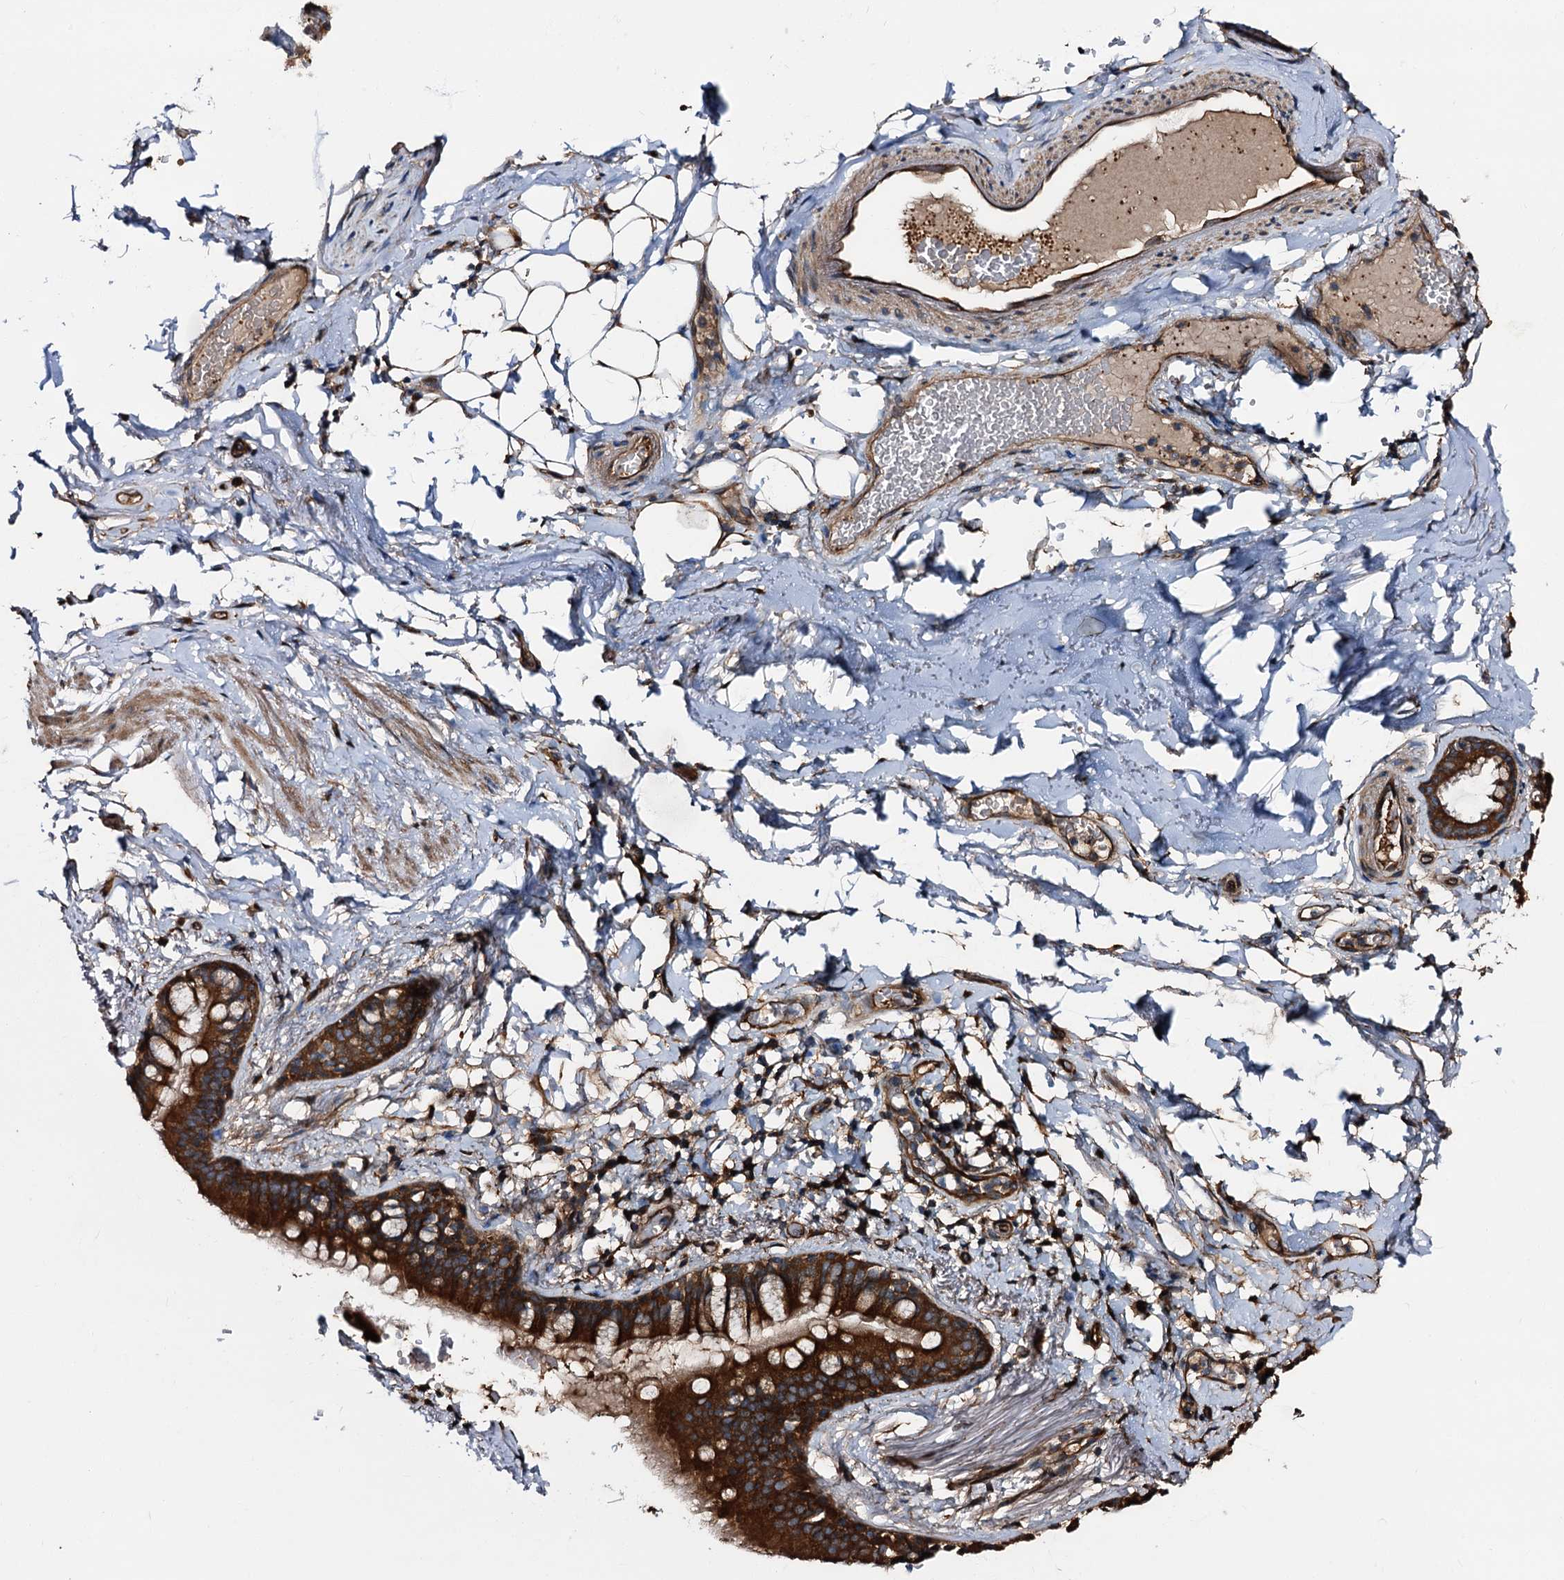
{"staining": {"intensity": "strong", "quantity": "25%-75%", "location": "cytoplasmic/membranous"}, "tissue": "adipose tissue", "cell_type": "Adipocytes", "image_type": "normal", "snomed": [{"axis": "morphology", "description": "Normal tissue, NOS"}, {"axis": "topography", "description": "Lymph node"}, {"axis": "topography", "description": "Bronchus"}], "caption": "Brown immunohistochemical staining in benign human adipose tissue reveals strong cytoplasmic/membranous positivity in approximately 25%-75% of adipocytes.", "gene": "PEX5", "patient": {"sex": "male", "age": 63}}